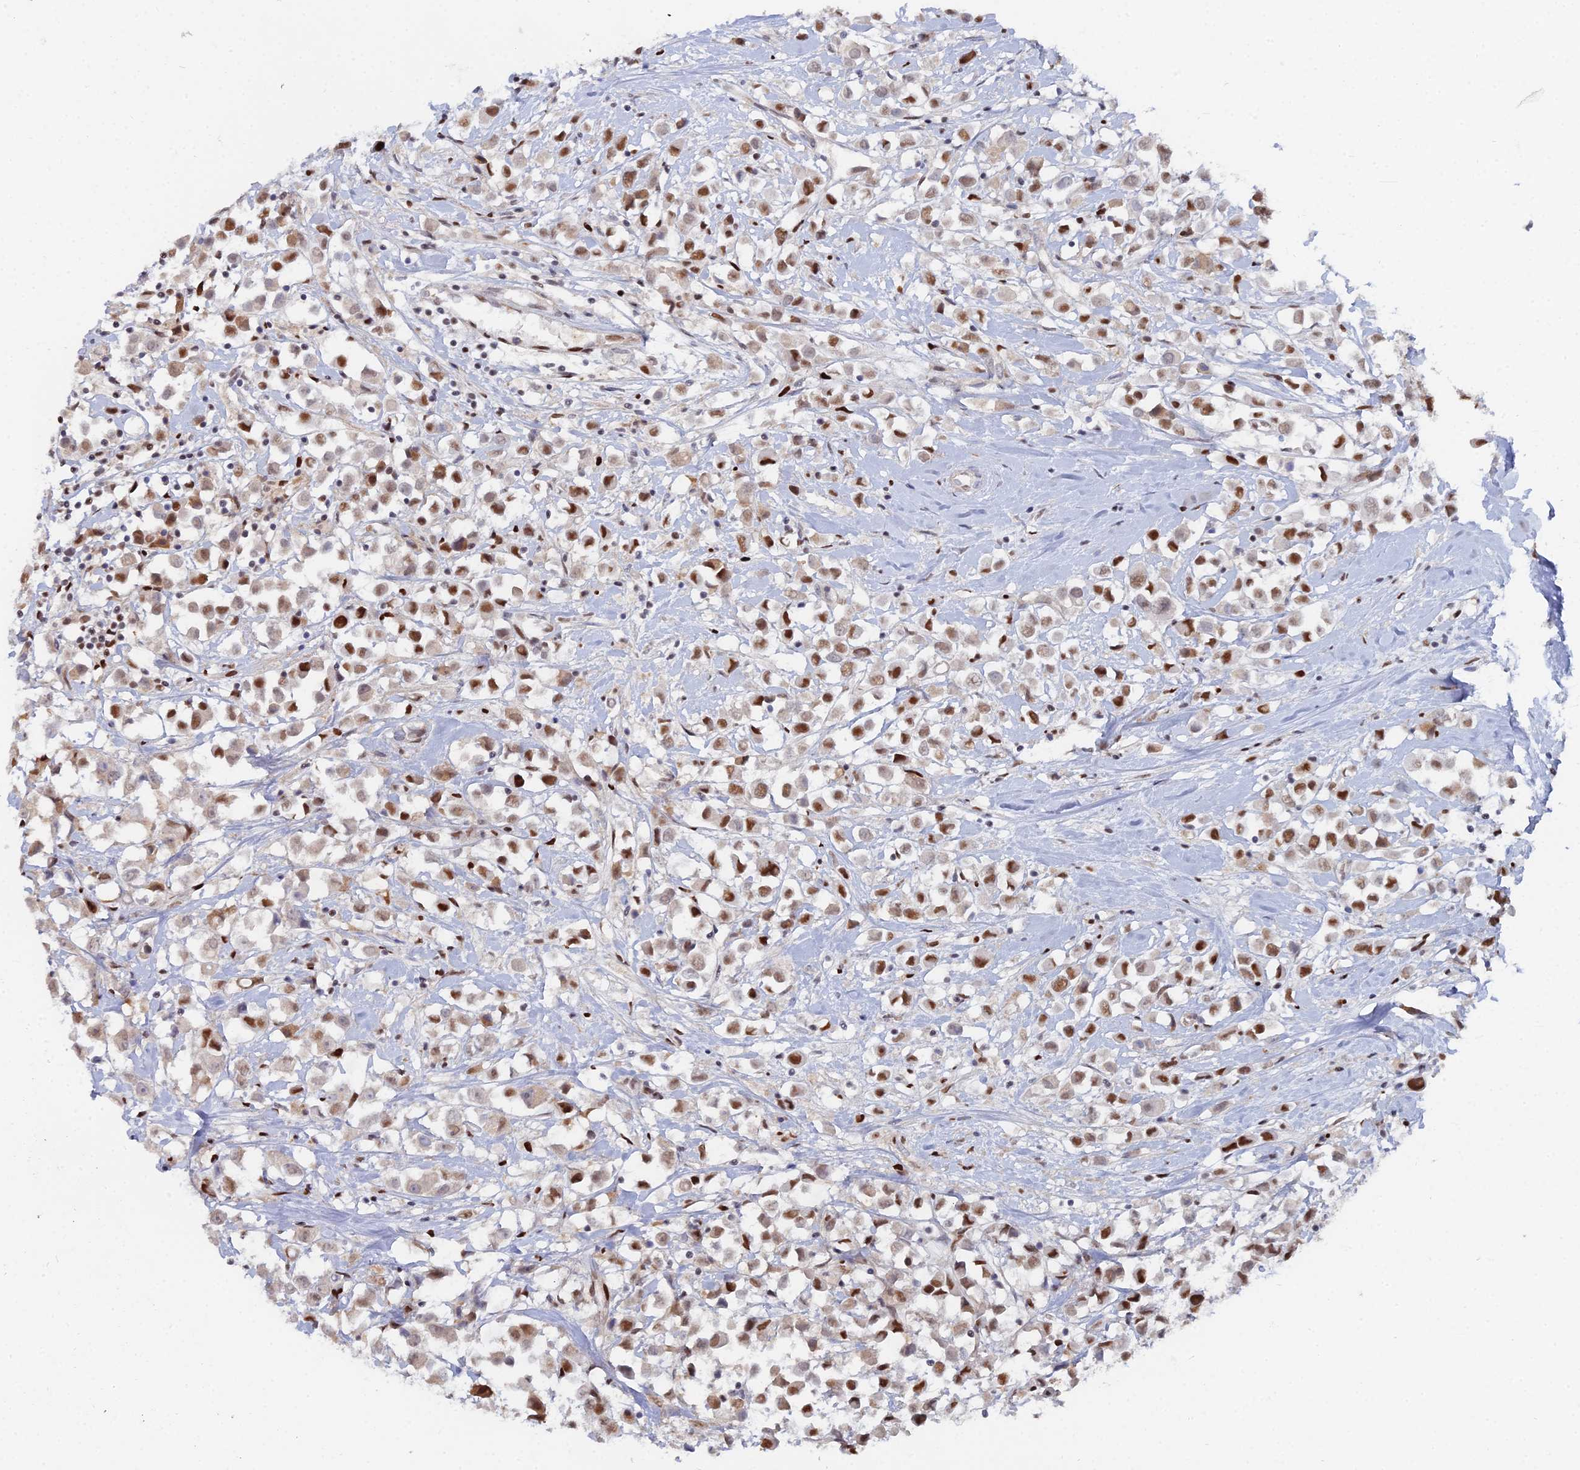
{"staining": {"intensity": "moderate", "quantity": ">75%", "location": "nuclear"}, "tissue": "breast cancer", "cell_type": "Tumor cells", "image_type": "cancer", "snomed": [{"axis": "morphology", "description": "Duct carcinoma"}, {"axis": "topography", "description": "Breast"}], "caption": "Invasive ductal carcinoma (breast) stained for a protein demonstrates moderate nuclear positivity in tumor cells.", "gene": "GSC2", "patient": {"sex": "female", "age": 61}}